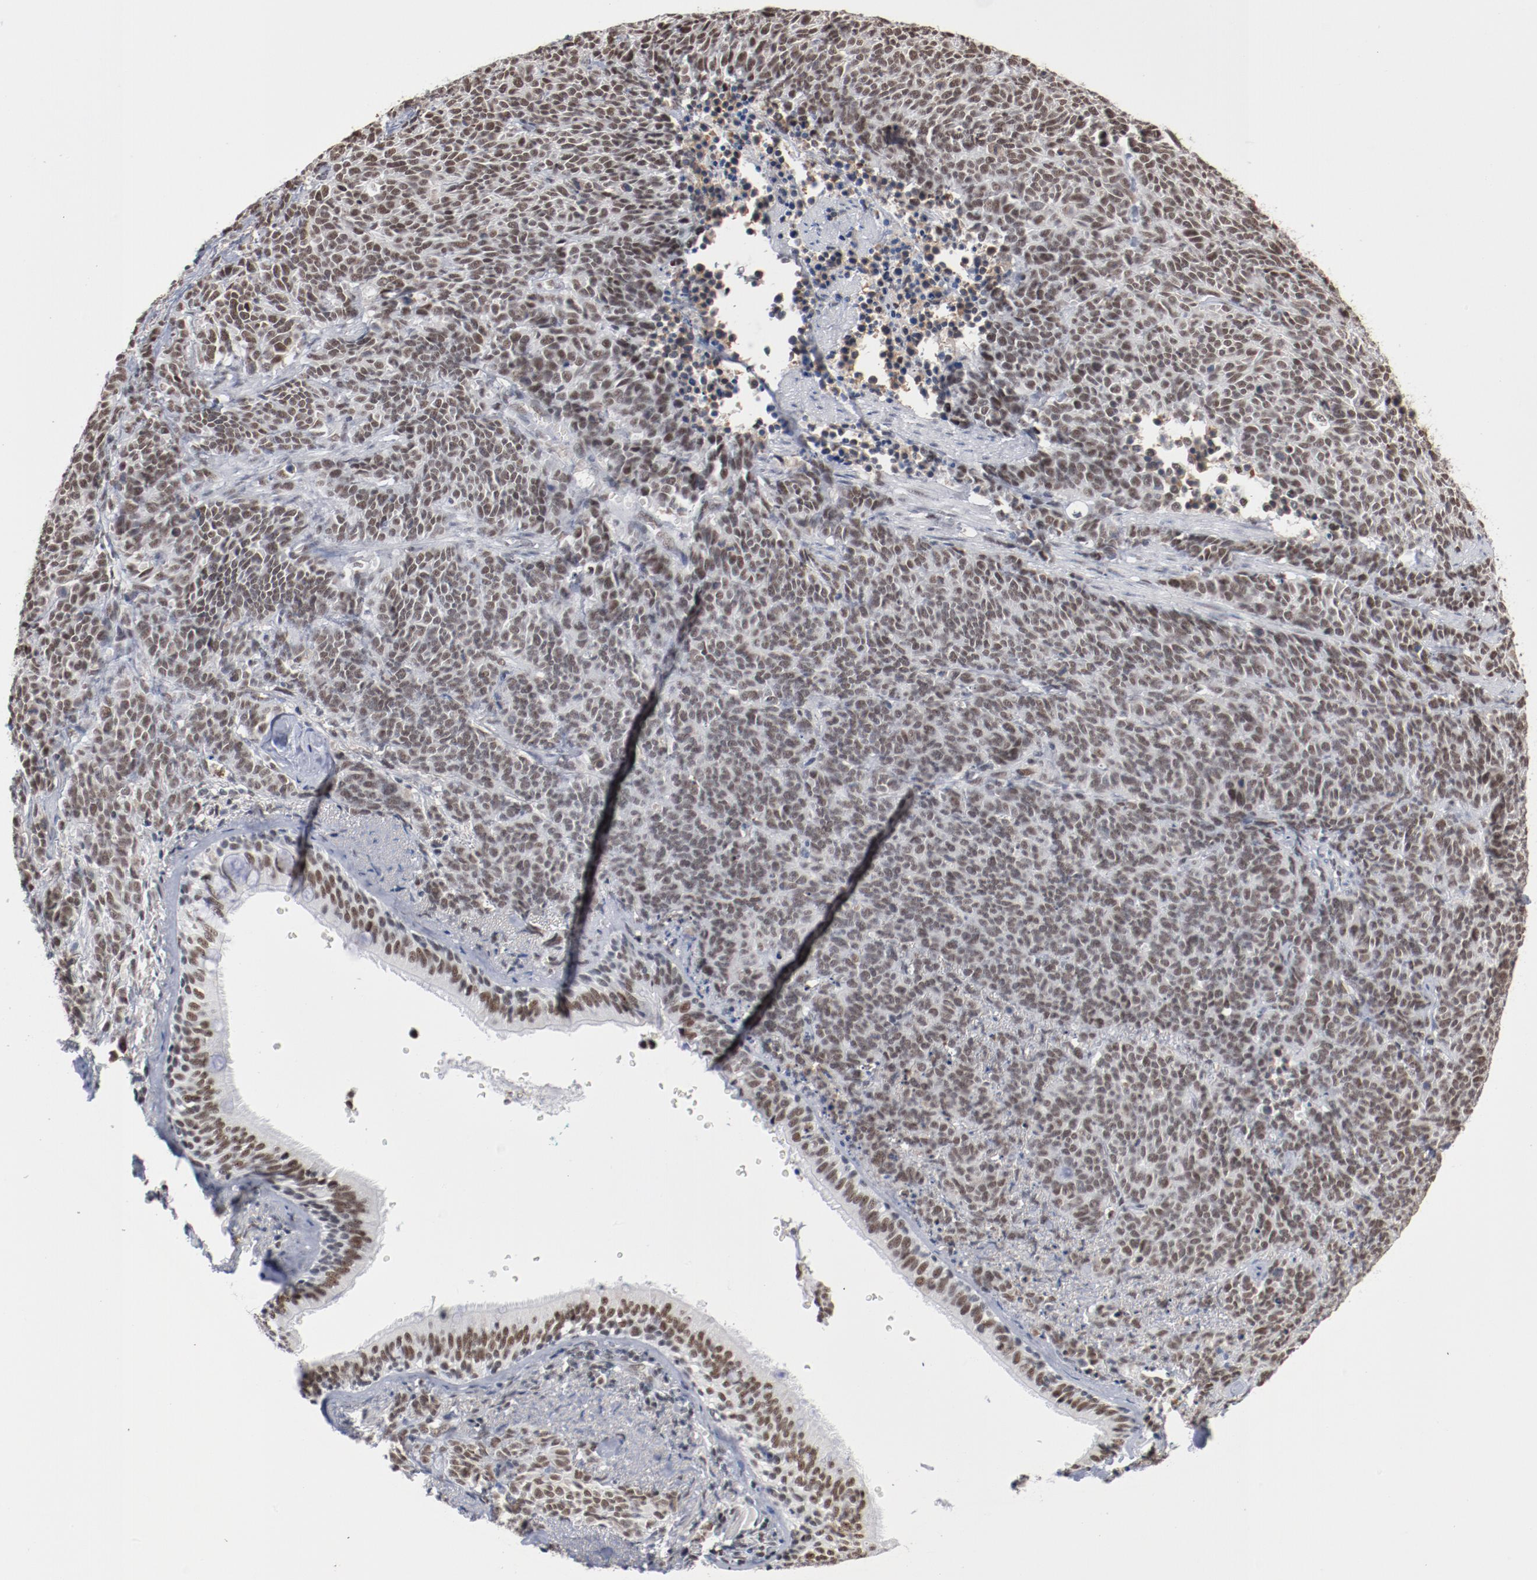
{"staining": {"intensity": "moderate", "quantity": ">75%", "location": "nuclear"}, "tissue": "lung cancer", "cell_type": "Tumor cells", "image_type": "cancer", "snomed": [{"axis": "morphology", "description": "Neoplasm, malignant, NOS"}, {"axis": "topography", "description": "Lung"}], "caption": "Lung cancer stained for a protein exhibits moderate nuclear positivity in tumor cells. The staining was performed using DAB (3,3'-diaminobenzidine) to visualize the protein expression in brown, while the nuclei were stained in blue with hematoxylin (Magnification: 20x).", "gene": "BUB3", "patient": {"sex": "female", "age": 58}}